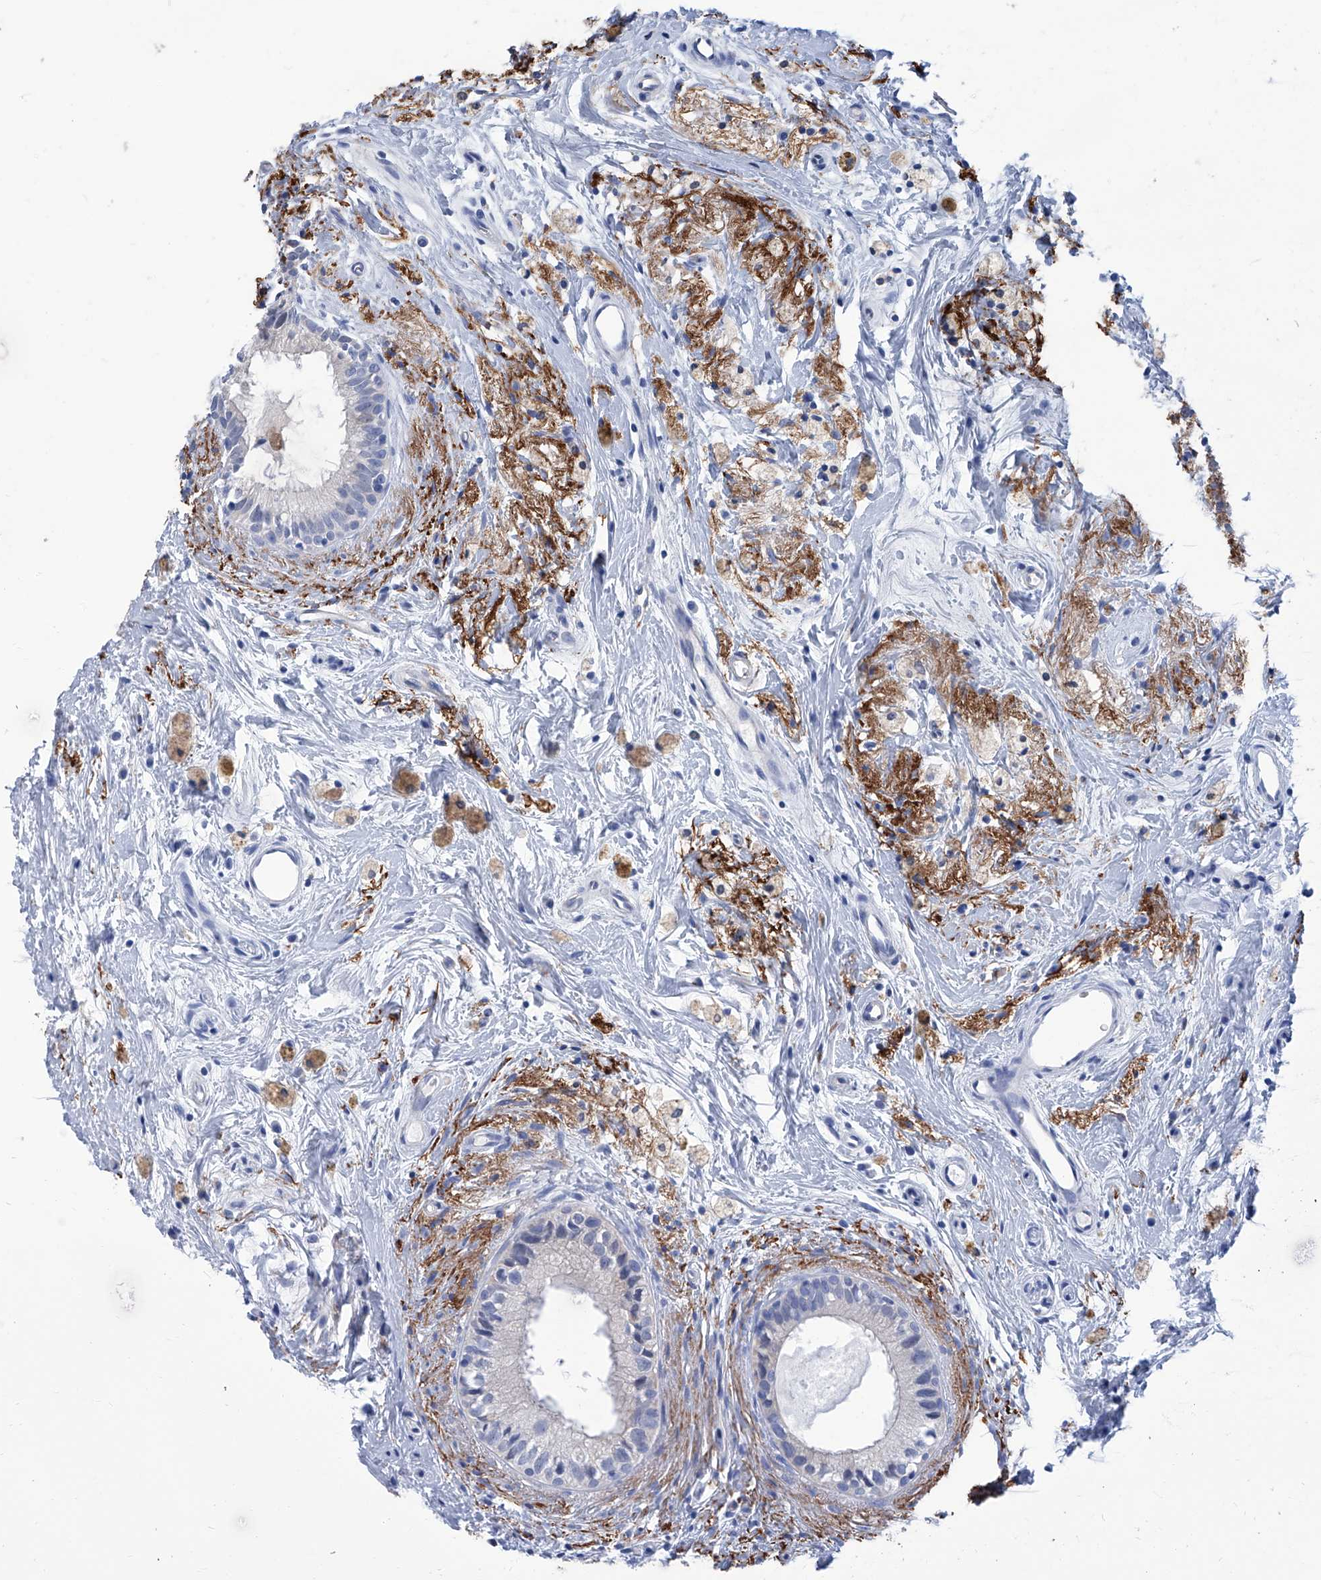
{"staining": {"intensity": "negative", "quantity": "none", "location": "none"}, "tissue": "epididymis", "cell_type": "Glandular cells", "image_type": "normal", "snomed": [{"axis": "morphology", "description": "Normal tissue, NOS"}, {"axis": "topography", "description": "Epididymis"}], "caption": "A high-resolution micrograph shows immunohistochemistry (IHC) staining of benign epididymis, which displays no significant expression in glandular cells. (DAB (3,3'-diaminobenzidine) IHC, high magnification).", "gene": "SMS", "patient": {"sex": "male", "age": 80}}